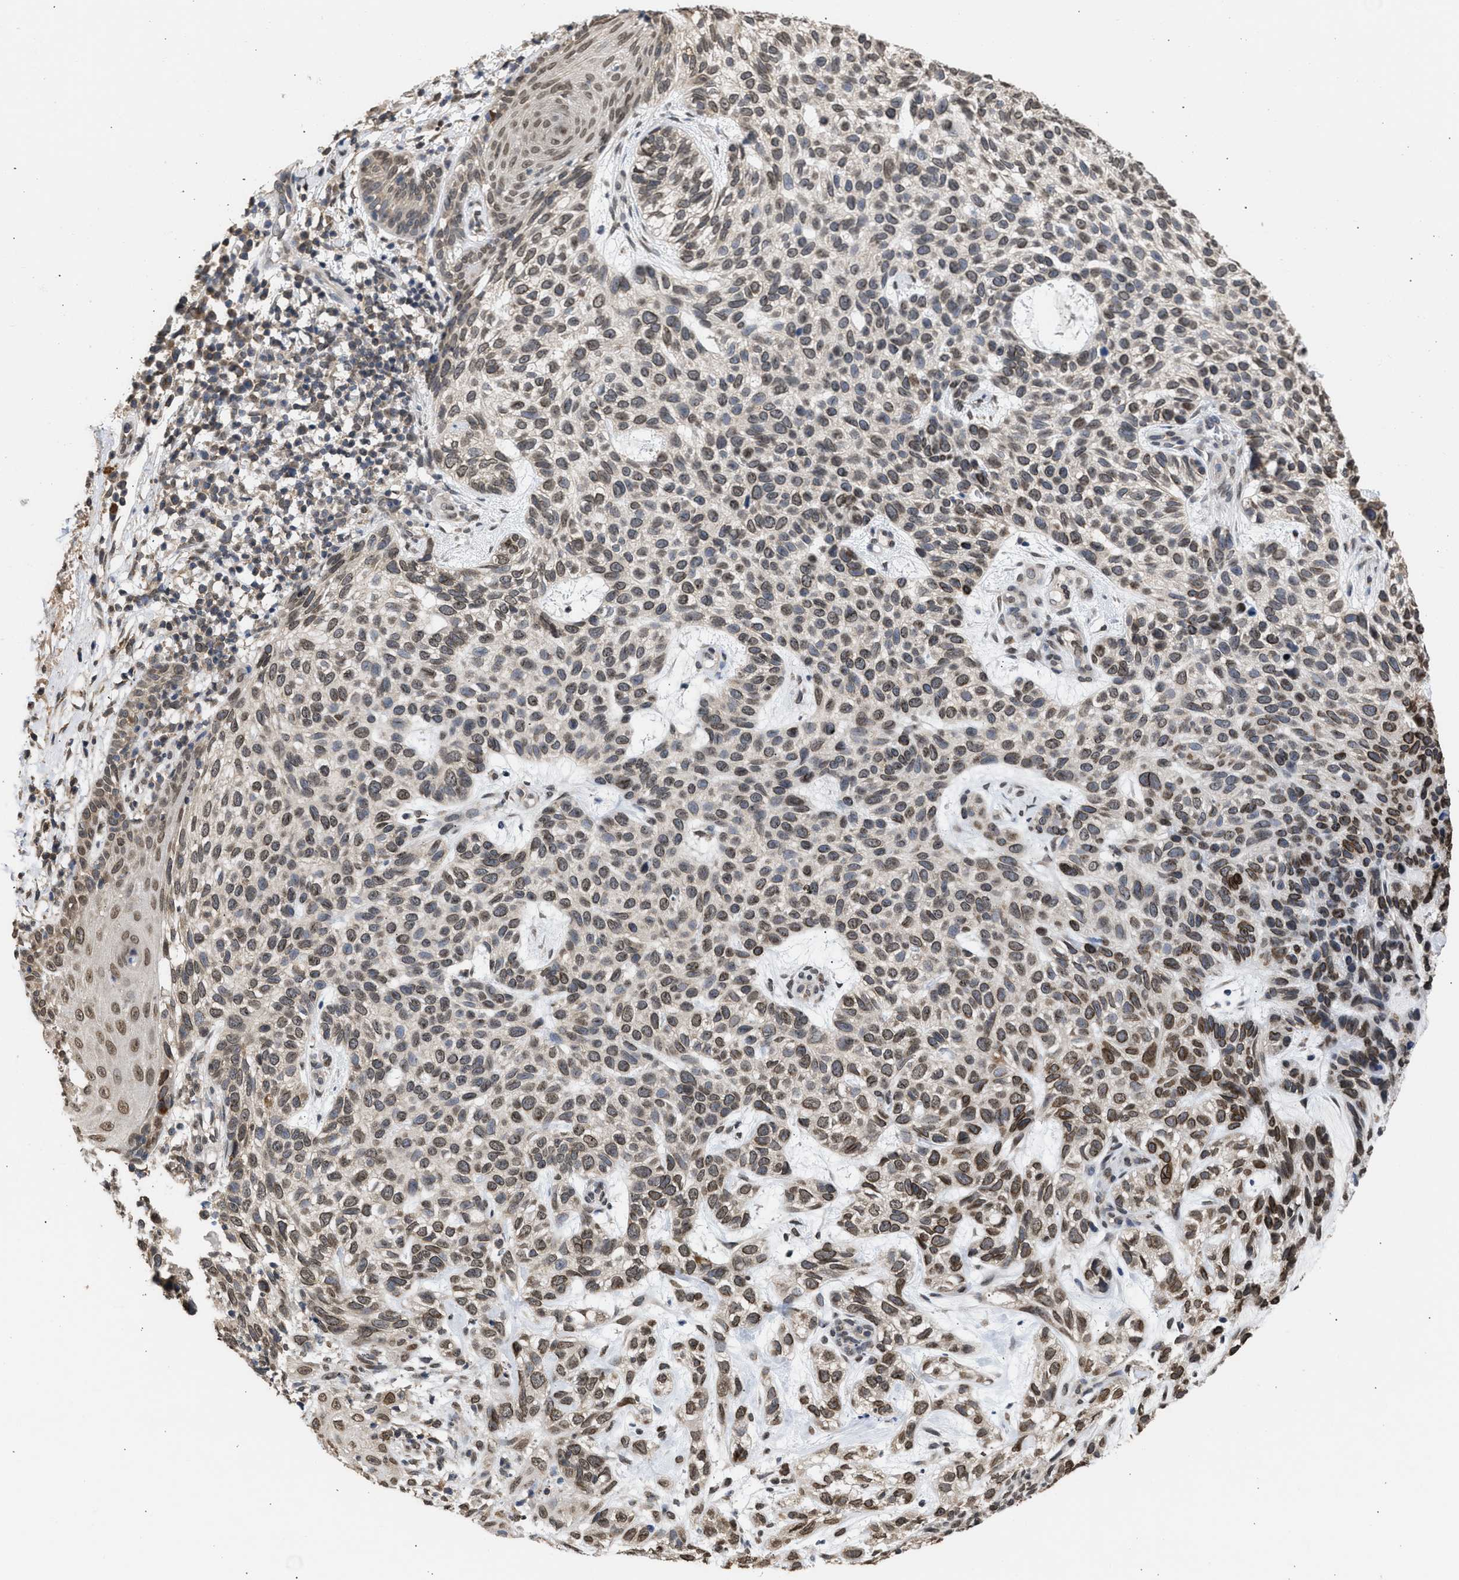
{"staining": {"intensity": "moderate", "quantity": "<25%", "location": "cytoplasmic/membranous,nuclear"}, "tissue": "skin cancer", "cell_type": "Tumor cells", "image_type": "cancer", "snomed": [{"axis": "morphology", "description": "Normal tissue, NOS"}, {"axis": "morphology", "description": "Basal cell carcinoma"}, {"axis": "topography", "description": "Skin"}], "caption": "Moderate cytoplasmic/membranous and nuclear staining is seen in about <25% of tumor cells in skin basal cell carcinoma.", "gene": "NUP35", "patient": {"sex": "male", "age": 79}}